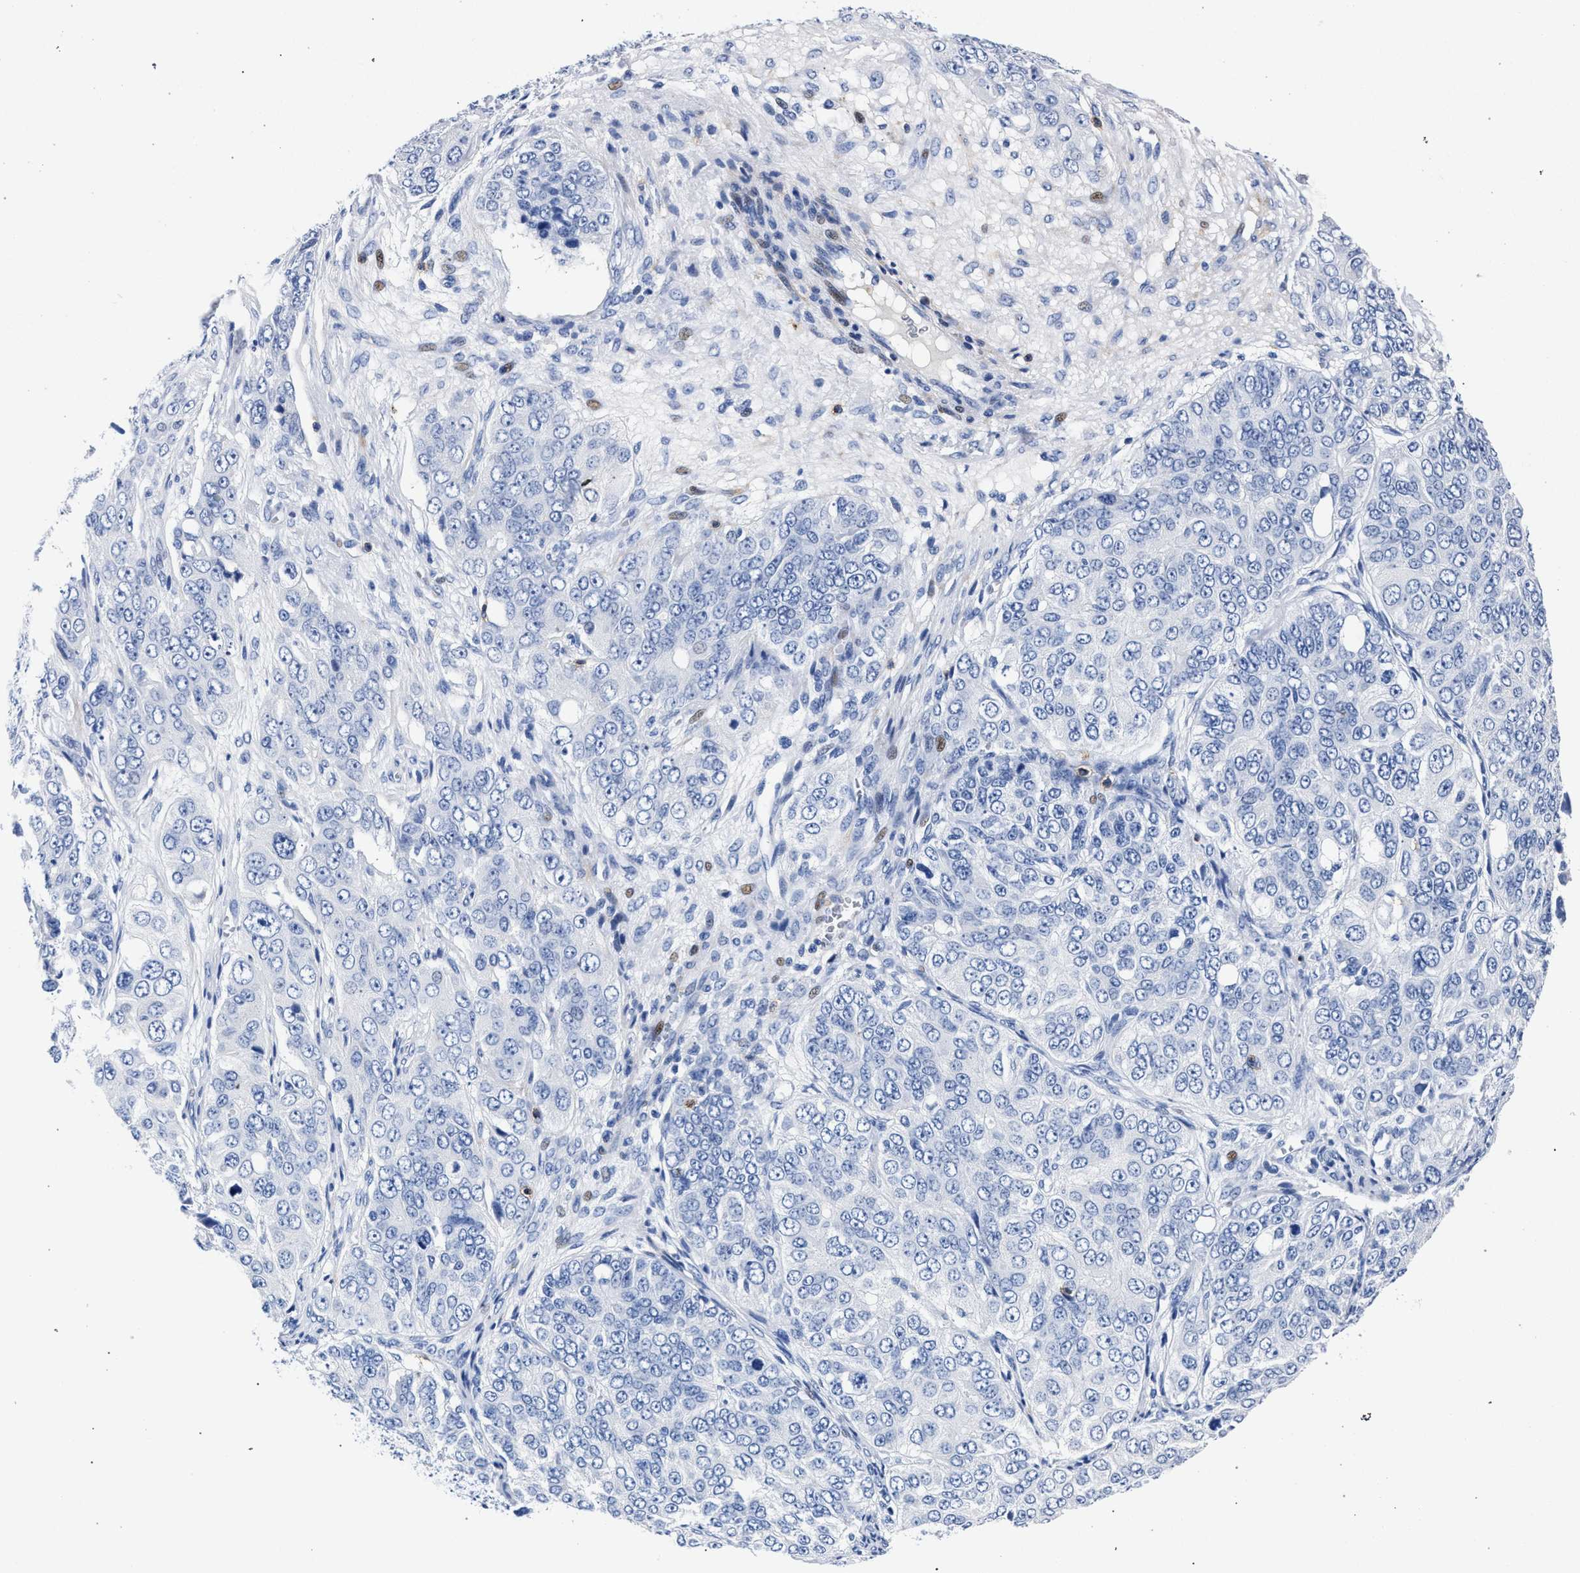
{"staining": {"intensity": "negative", "quantity": "none", "location": "none"}, "tissue": "ovarian cancer", "cell_type": "Tumor cells", "image_type": "cancer", "snomed": [{"axis": "morphology", "description": "Carcinoma, endometroid"}, {"axis": "topography", "description": "Ovary"}], "caption": "This is an IHC micrograph of ovarian endometroid carcinoma. There is no staining in tumor cells.", "gene": "KLRK1", "patient": {"sex": "female", "age": 51}}